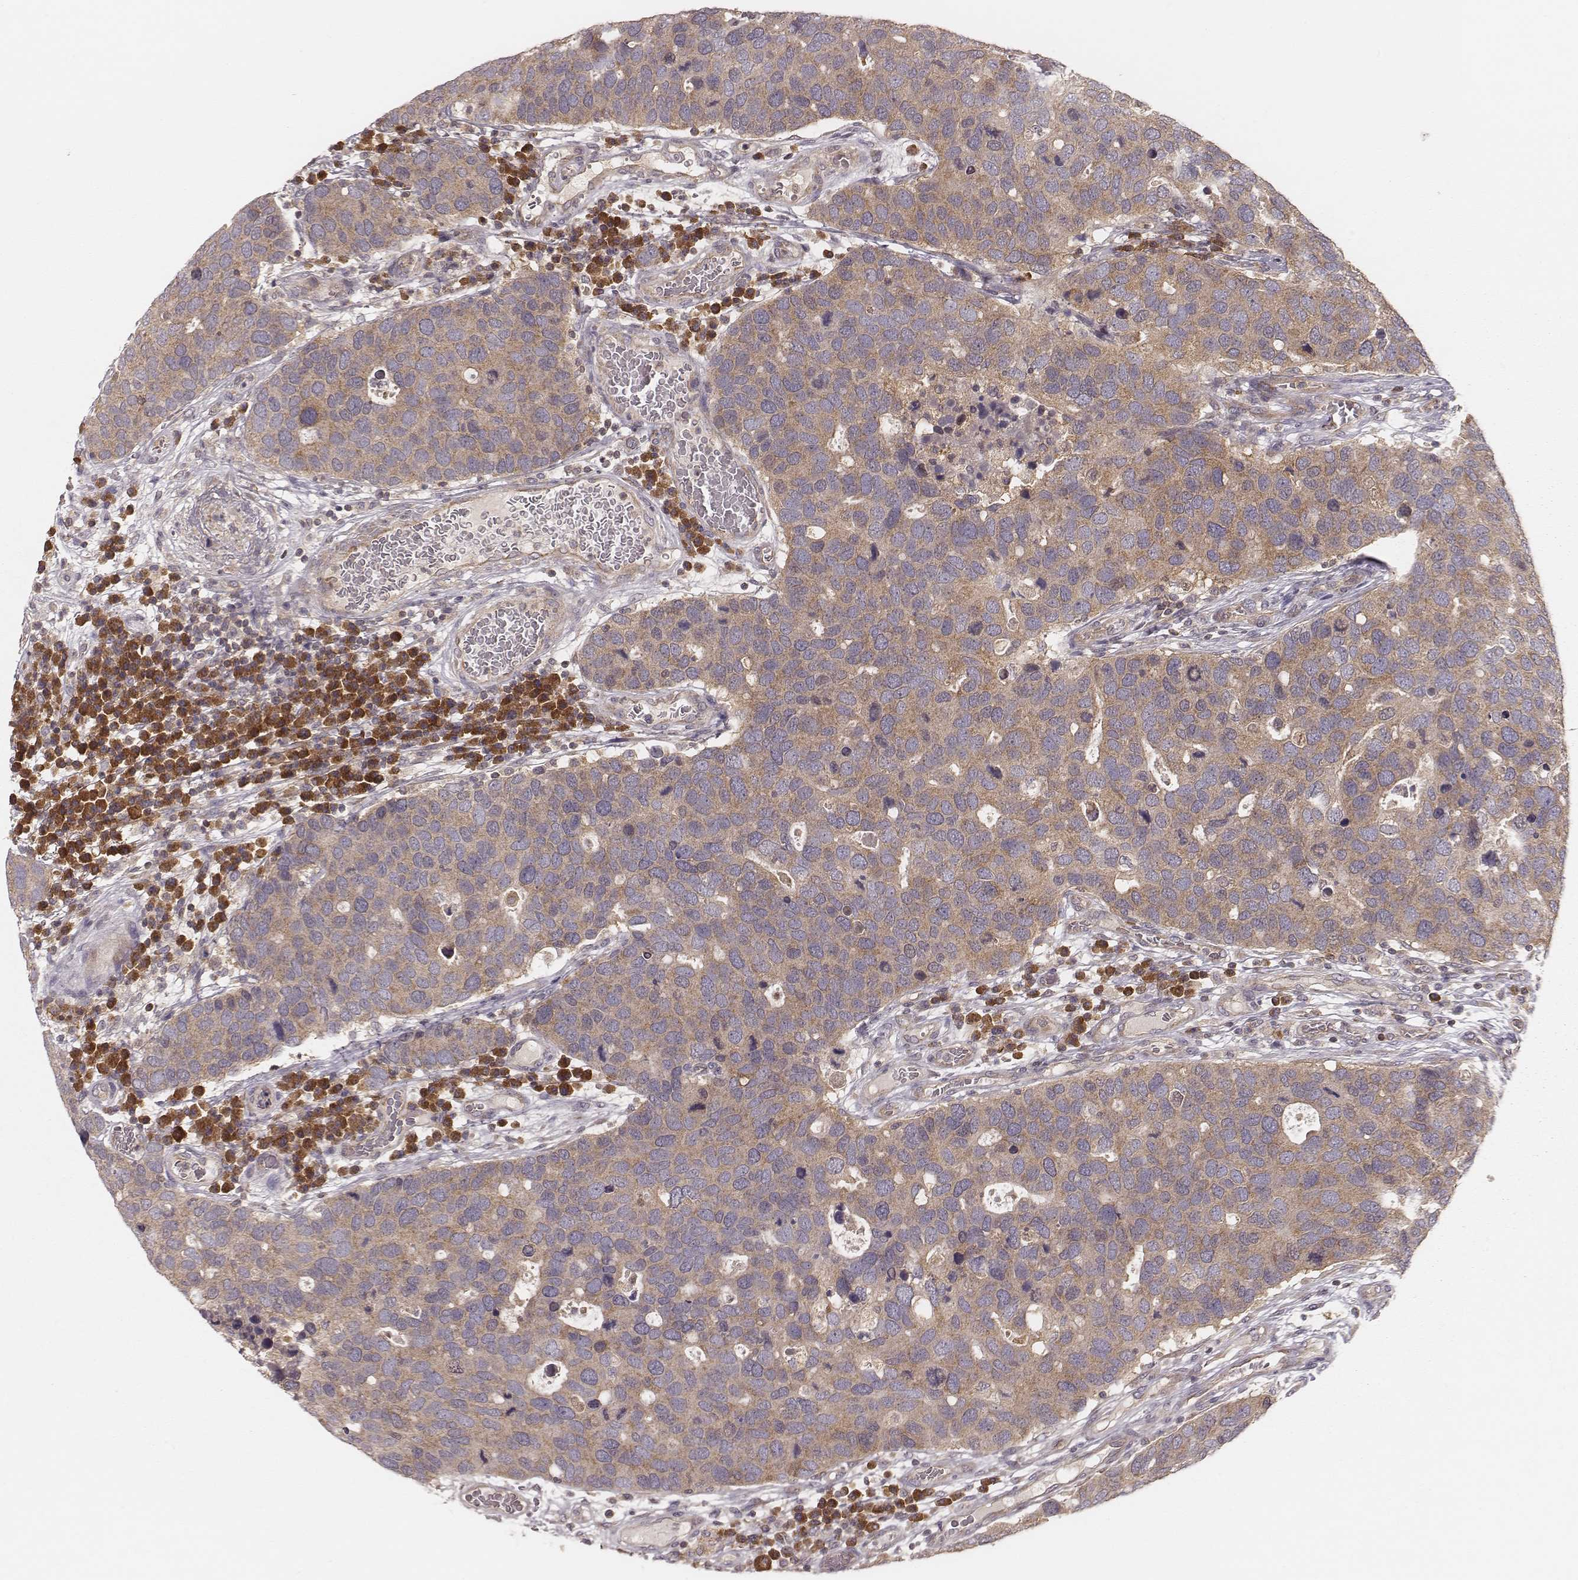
{"staining": {"intensity": "weak", "quantity": ">75%", "location": "cytoplasmic/membranous"}, "tissue": "breast cancer", "cell_type": "Tumor cells", "image_type": "cancer", "snomed": [{"axis": "morphology", "description": "Duct carcinoma"}, {"axis": "topography", "description": "Breast"}], "caption": "Immunohistochemical staining of human breast invasive ductal carcinoma demonstrates low levels of weak cytoplasmic/membranous expression in approximately >75% of tumor cells.", "gene": "CARS1", "patient": {"sex": "female", "age": 83}}